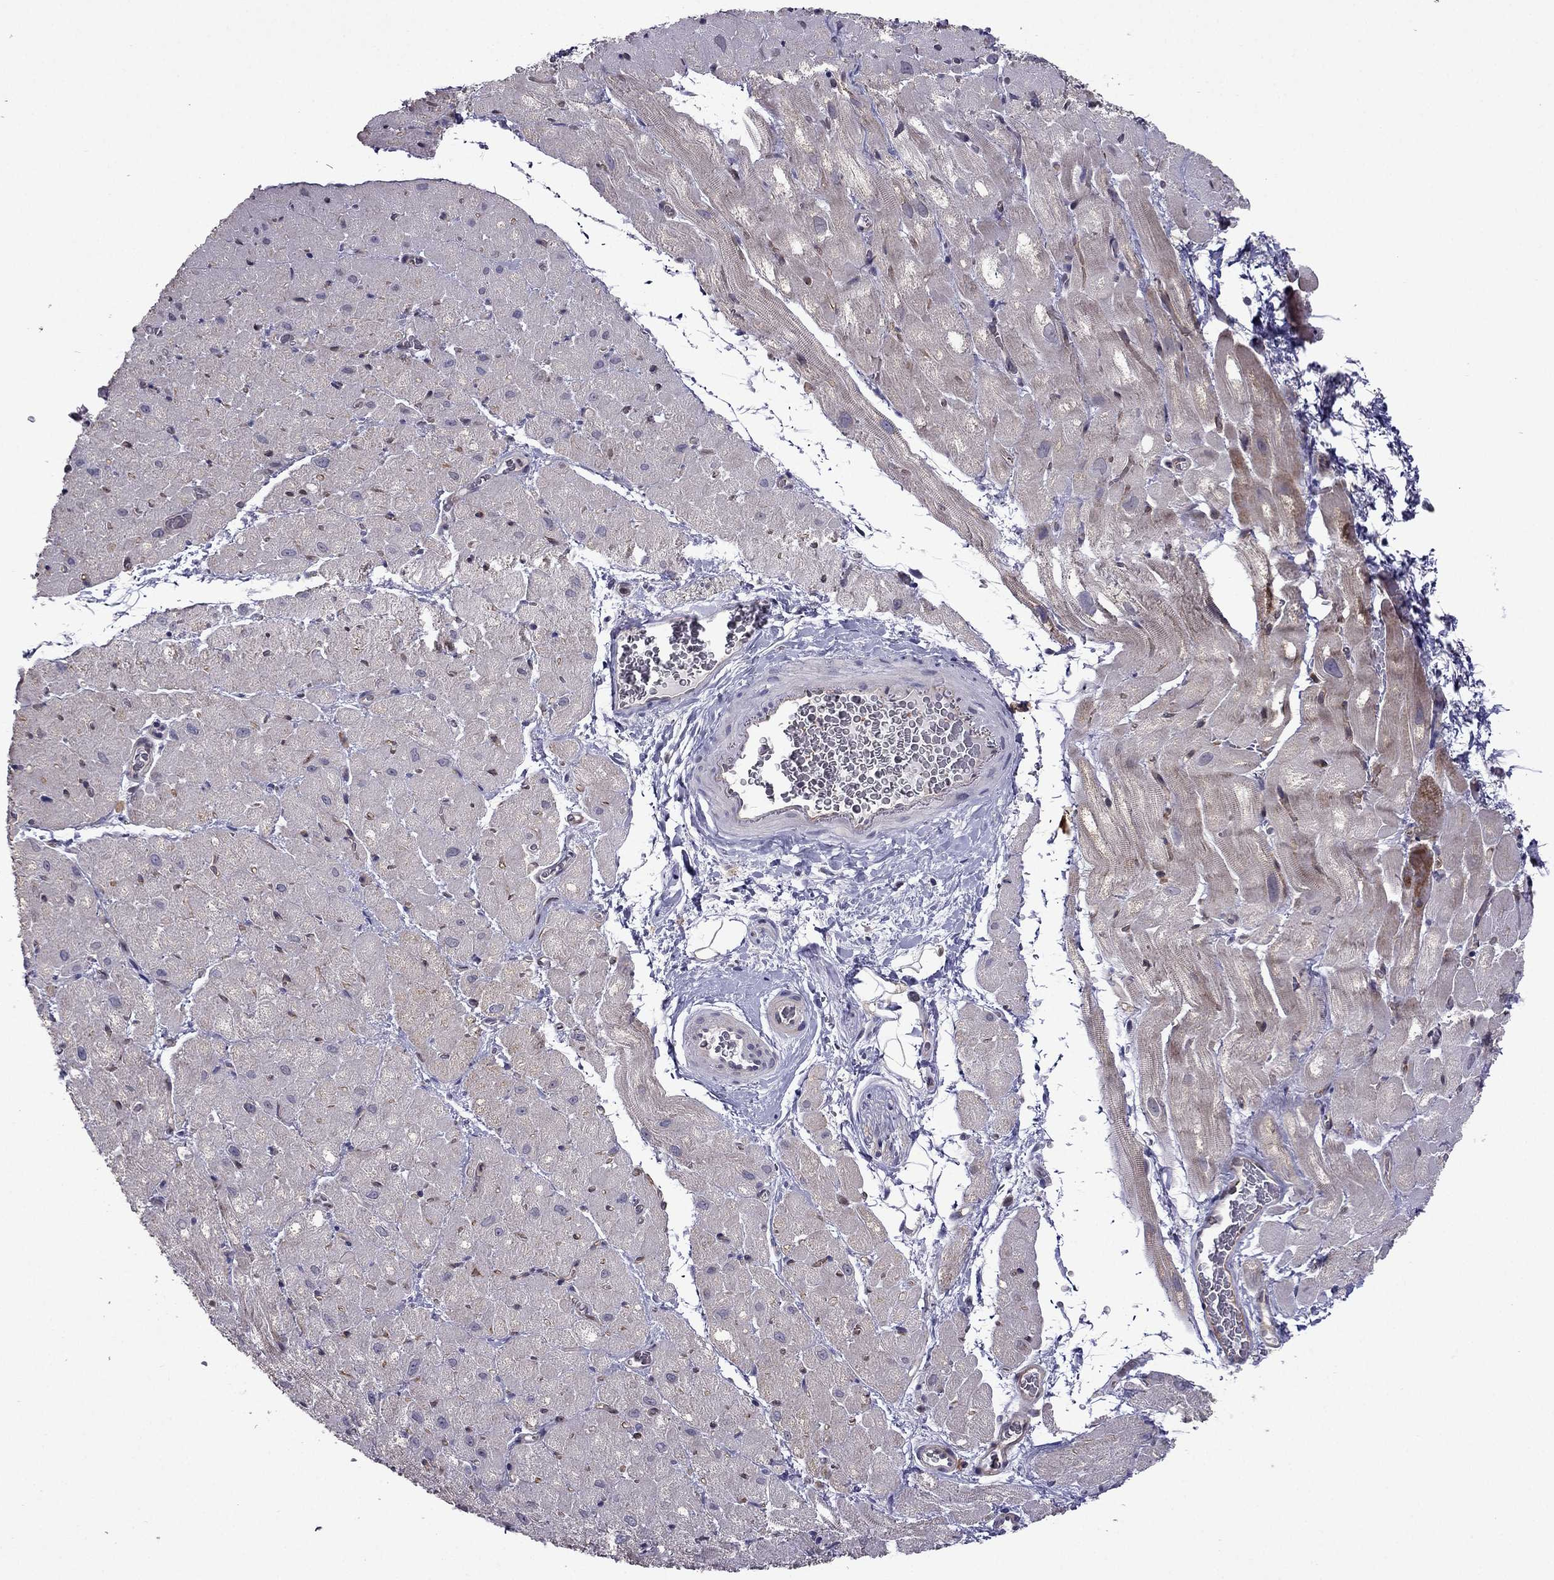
{"staining": {"intensity": "weak", "quantity": "25%-75%", "location": "cytoplasmic/membranous"}, "tissue": "heart muscle", "cell_type": "Cardiomyocytes", "image_type": "normal", "snomed": [{"axis": "morphology", "description": "Normal tissue, NOS"}, {"axis": "topography", "description": "Heart"}], "caption": "A high-resolution photomicrograph shows immunohistochemistry (IHC) staining of benign heart muscle, which exhibits weak cytoplasmic/membranous staining in approximately 25%-75% of cardiomyocytes.", "gene": "CDK5", "patient": {"sex": "male", "age": 61}}